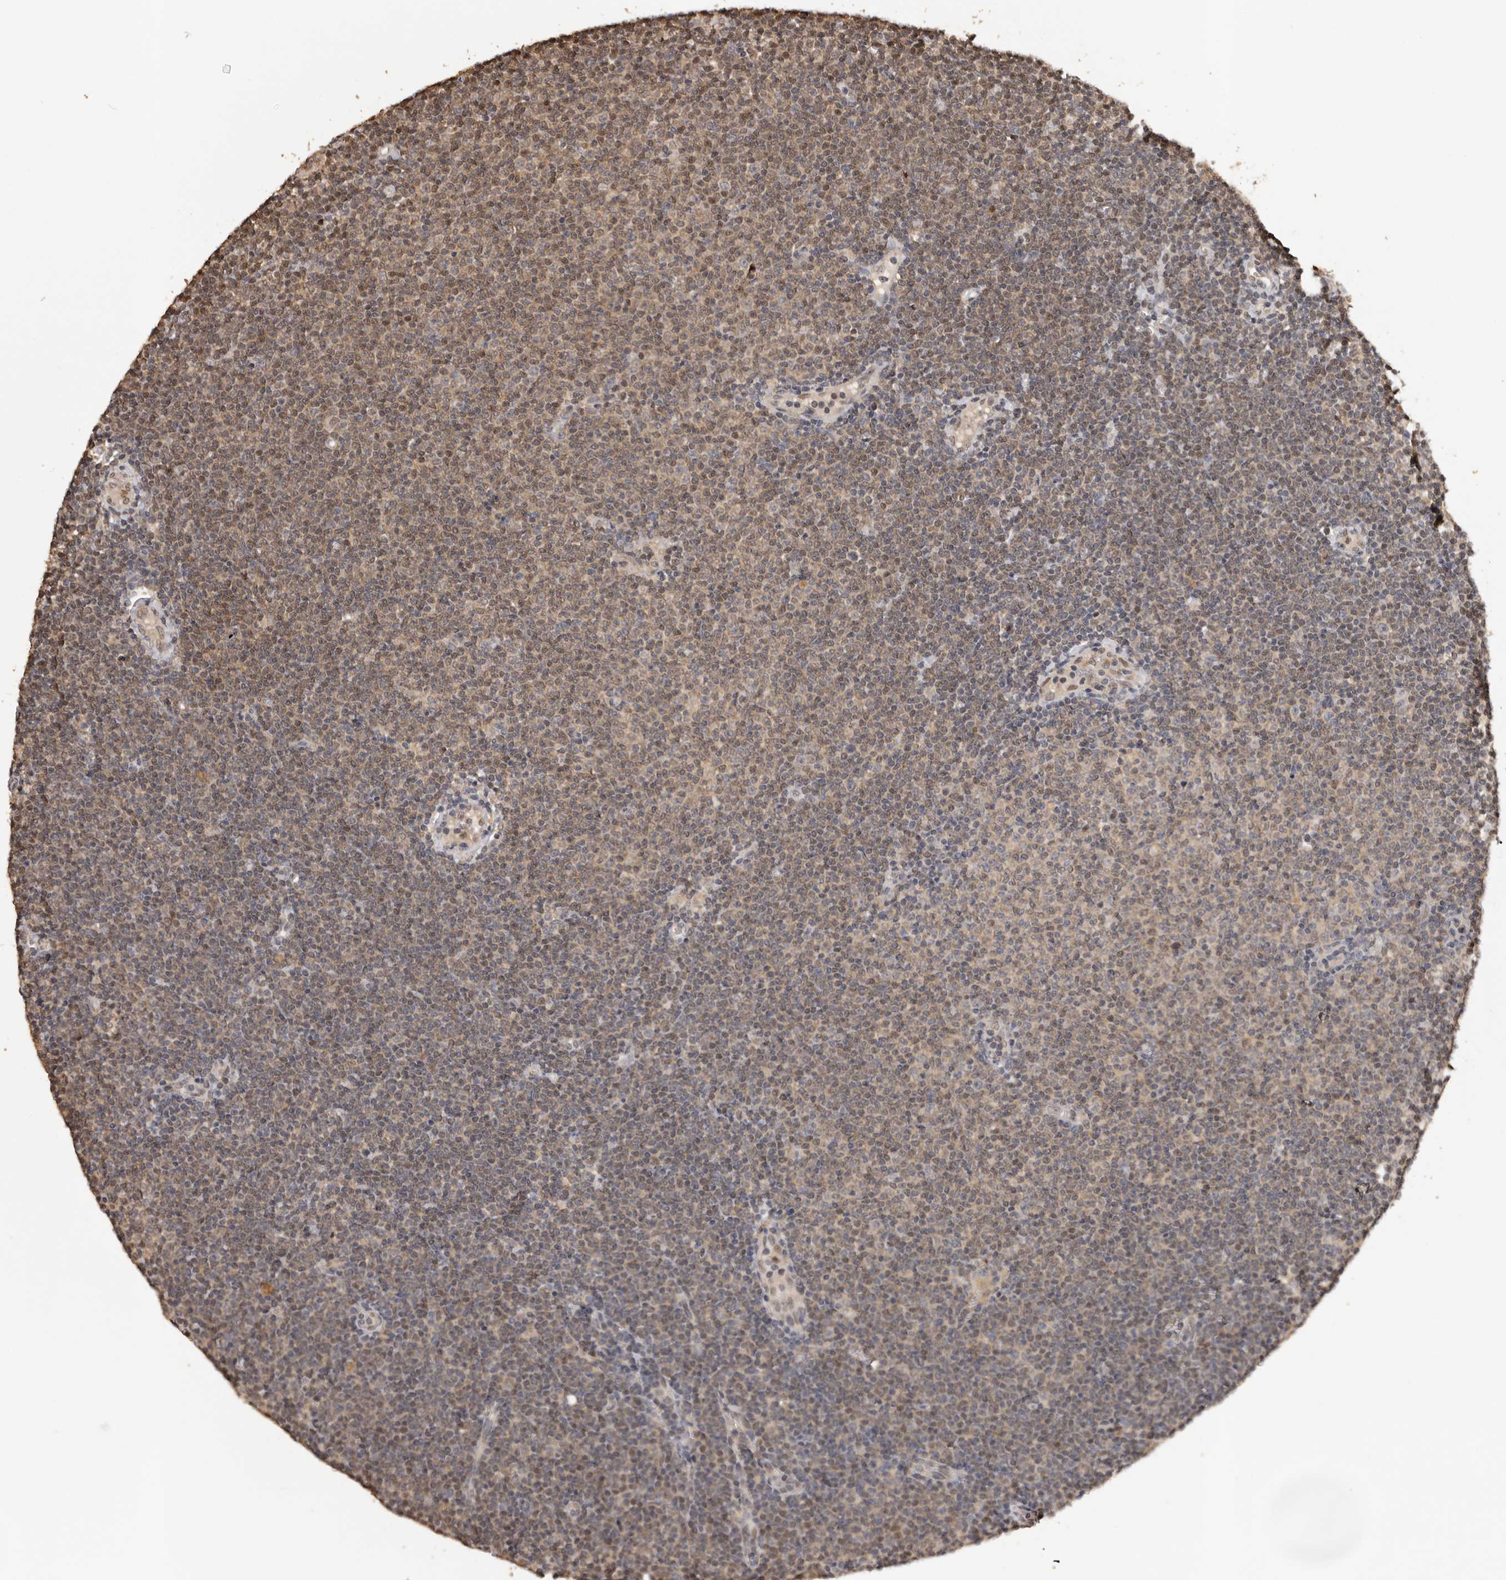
{"staining": {"intensity": "weak", "quantity": "25%-75%", "location": "cytoplasmic/membranous,nuclear"}, "tissue": "lymphoma", "cell_type": "Tumor cells", "image_type": "cancer", "snomed": [{"axis": "morphology", "description": "Malignant lymphoma, non-Hodgkin's type, Low grade"}, {"axis": "topography", "description": "Lymph node"}], "caption": "IHC image of neoplastic tissue: malignant lymphoma, non-Hodgkin's type (low-grade) stained using IHC displays low levels of weak protein expression localized specifically in the cytoplasmic/membranous and nuclear of tumor cells, appearing as a cytoplasmic/membranous and nuclear brown color.", "gene": "KIF2B", "patient": {"sex": "female", "age": 53}}